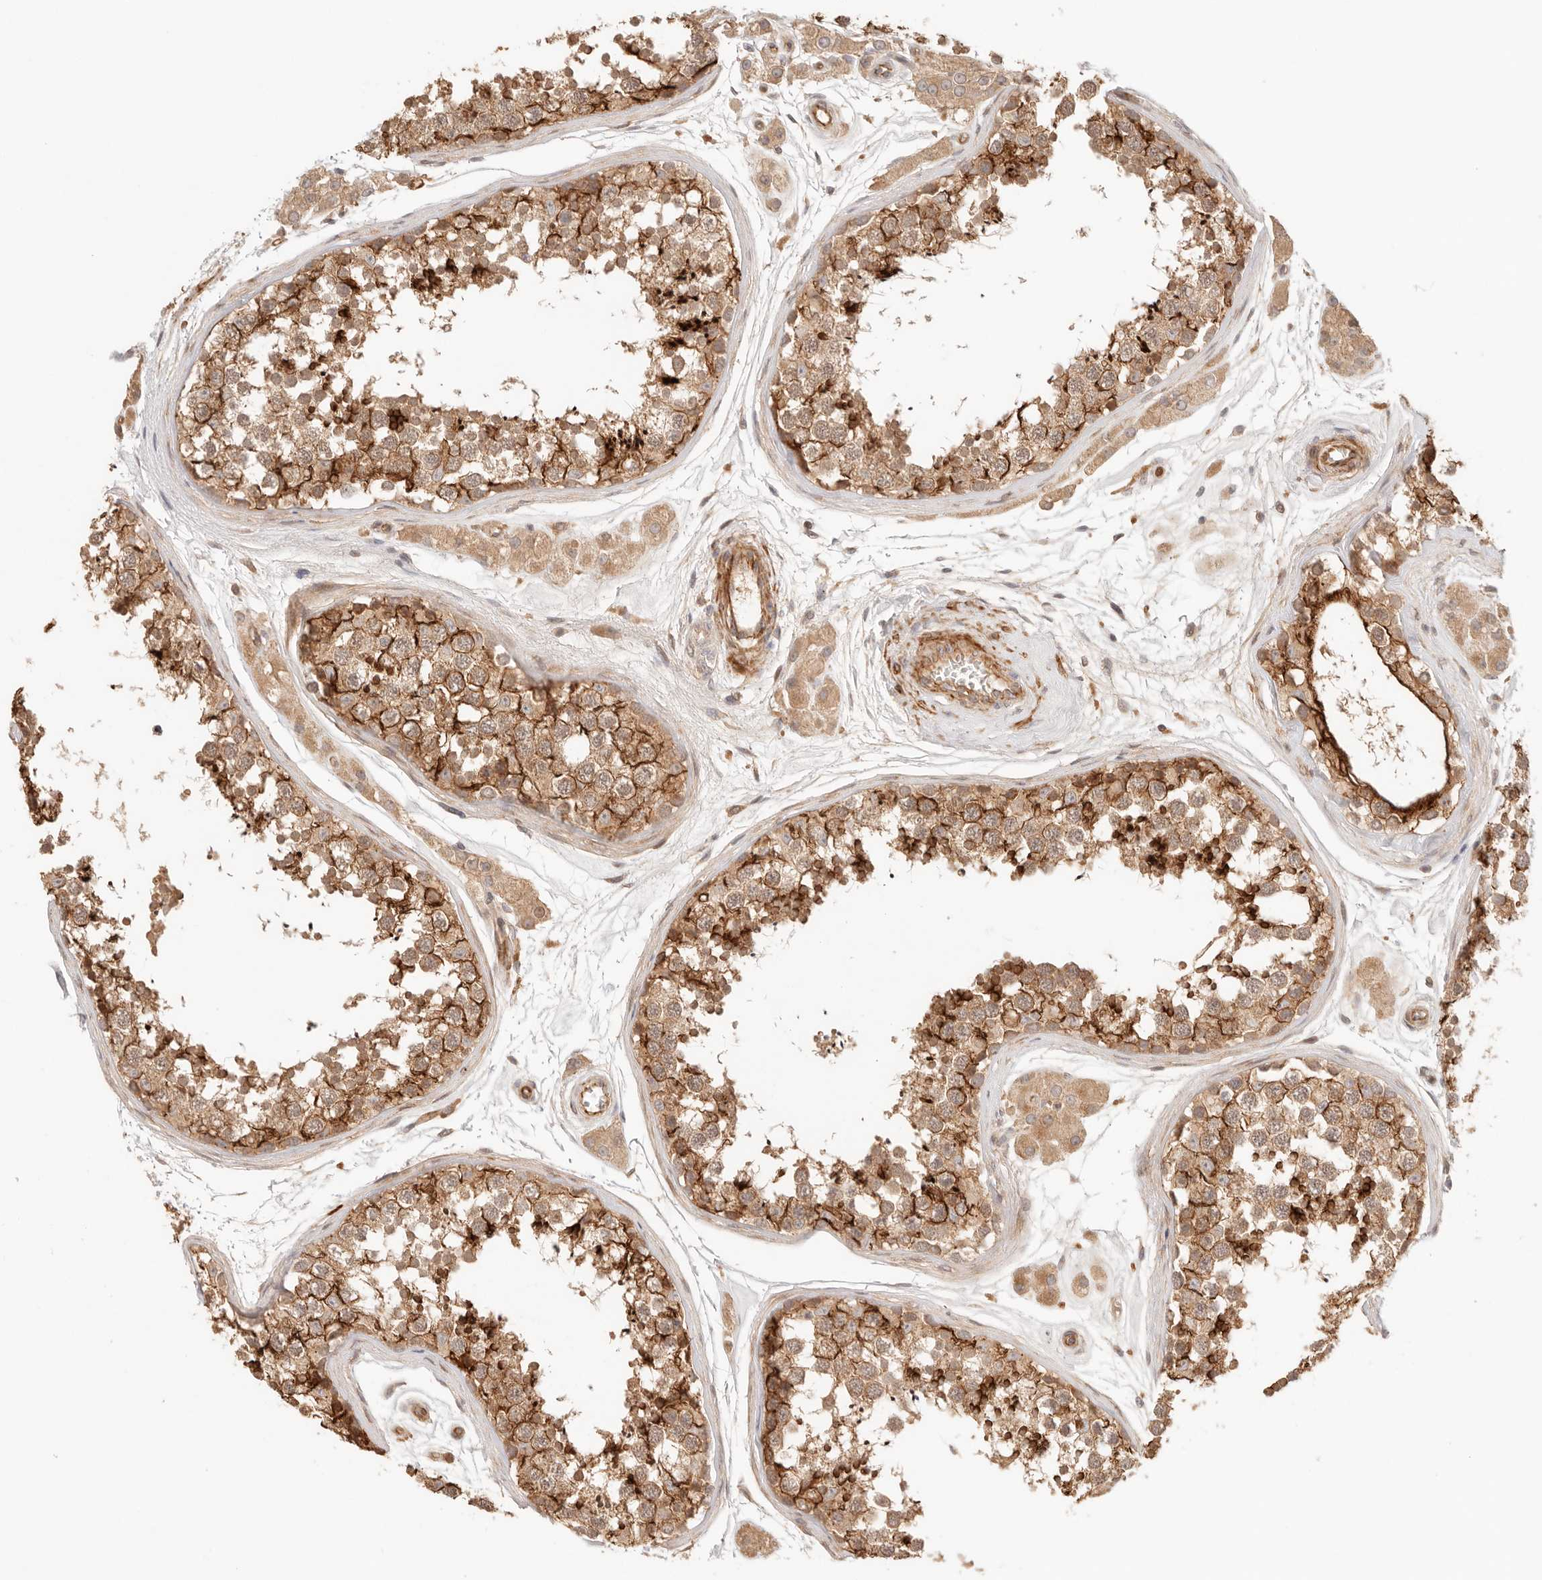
{"staining": {"intensity": "strong", "quantity": ">75%", "location": "cytoplasmic/membranous"}, "tissue": "testis", "cell_type": "Cells in seminiferous ducts", "image_type": "normal", "snomed": [{"axis": "morphology", "description": "Normal tissue, NOS"}, {"axis": "topography", "description": "Testis"}], "caption": "Immunohistochemistry (IHC) staining of unremarkable testis, which shows high levels of strong cytoplasmic/membranous expression in approximately >75% of cells in seminiferous ducts indicating strong cytoplasmic/membranous protein staining. The staining was performed using DAB (brown) for protein detection and nuclei were counterstained in hematoxylin (blue).", "gene": "IL1R2", "patient": {"sex": "male", "age": 56}}